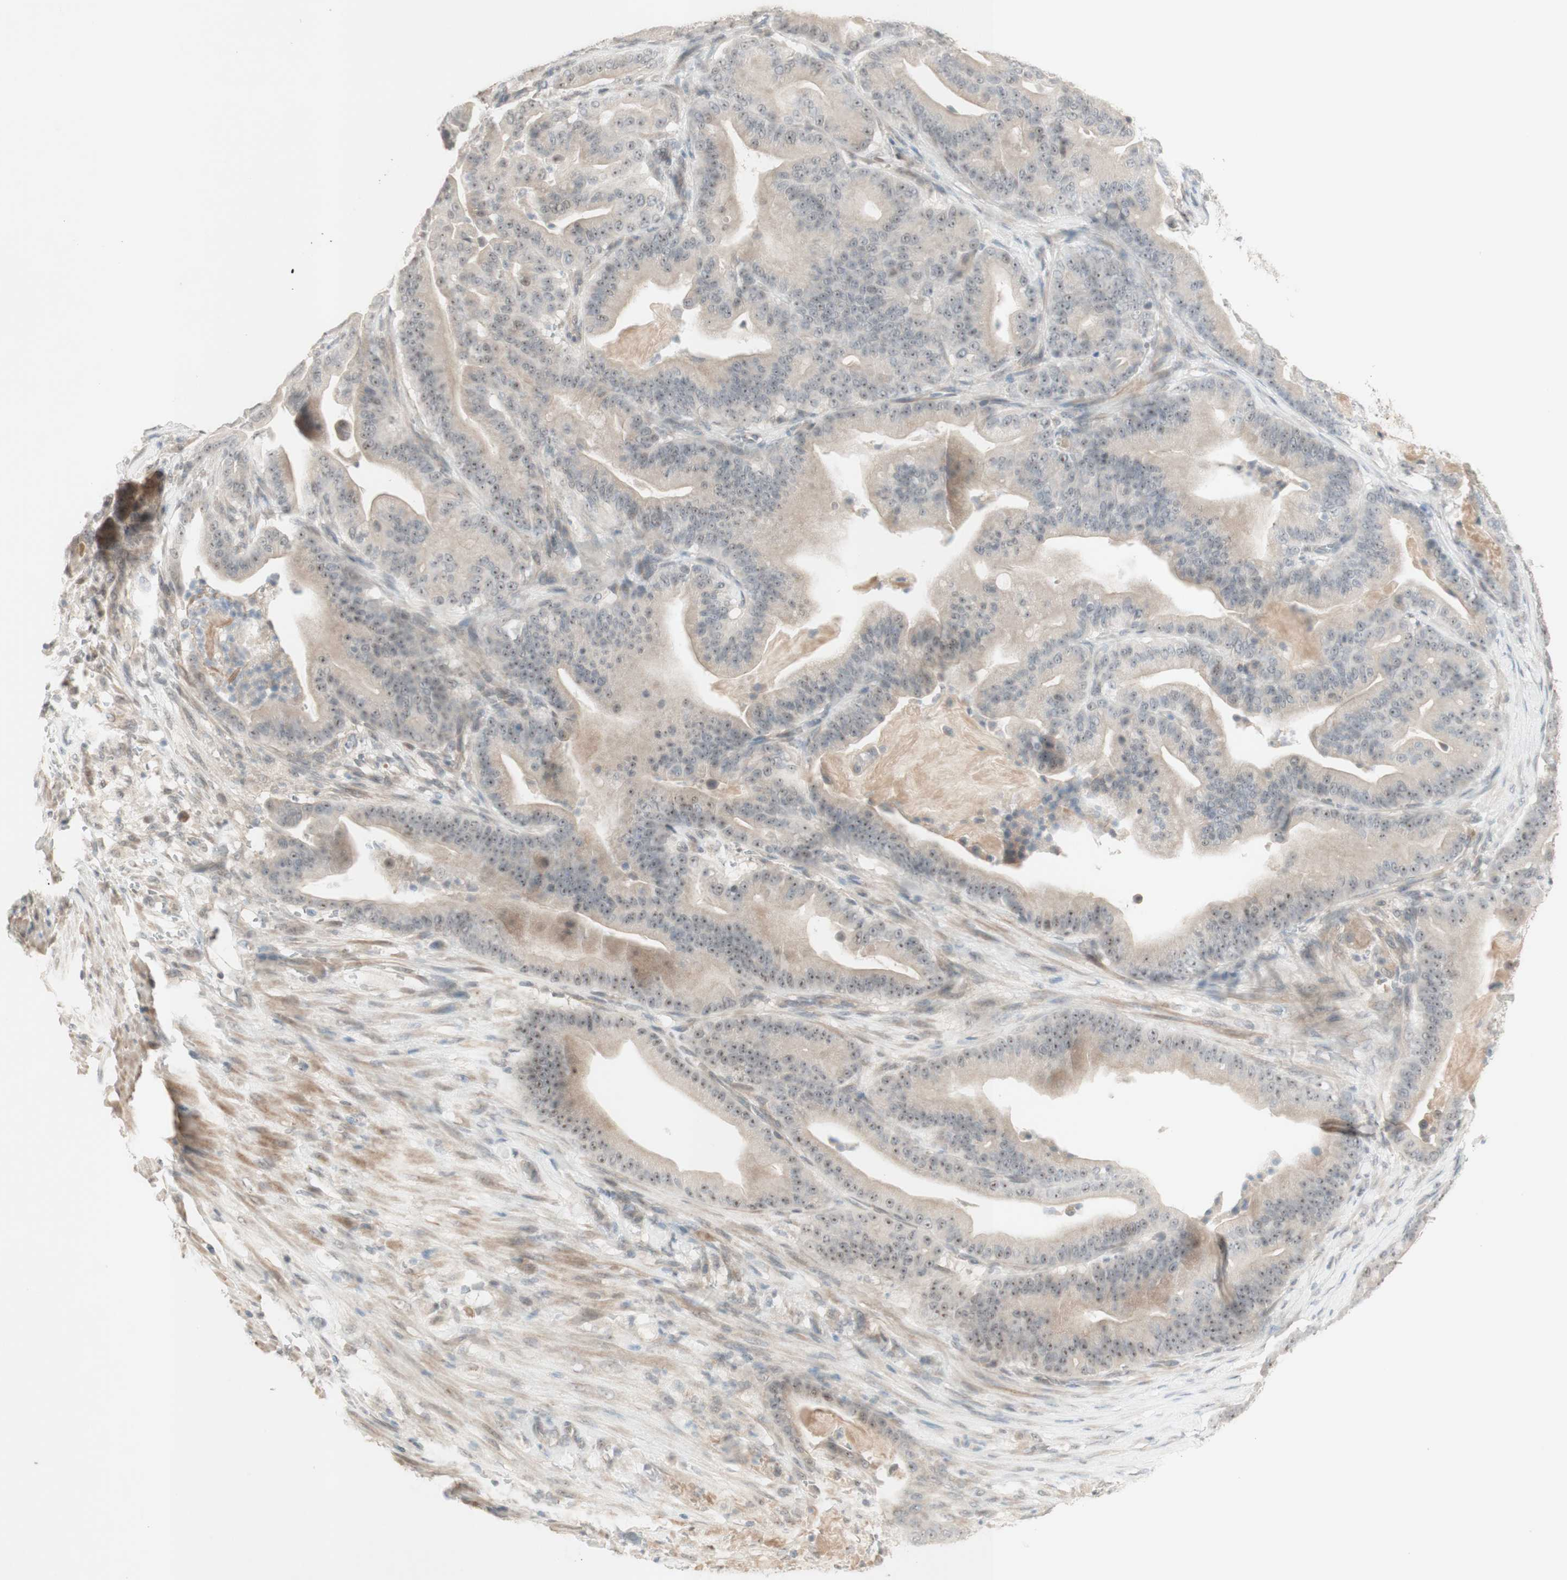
{"staining": {"intensity": "weak", "quantity": ">75%", "location": "cytoplasmic/membranous,nuclear"}, "tissue": "pancreatic cancer", "cell_type": "Tumor cells", "image_type": "cancer", "snomed": [{"axis": "morphology", "description": "Adenocarcinoma, NOS"}, {"axis": "topography", "description": "Pancreas"}], "caption": "IHC image of adenocarcinoma (pancreatic) stained for a protein (brown), which exhibits low levels of weak cytoplasmic/membranous and nuclear expression in about >75% of tumor cells.", "gene": "PLCD4", "patient": {"sex": "male", "age": 63}}